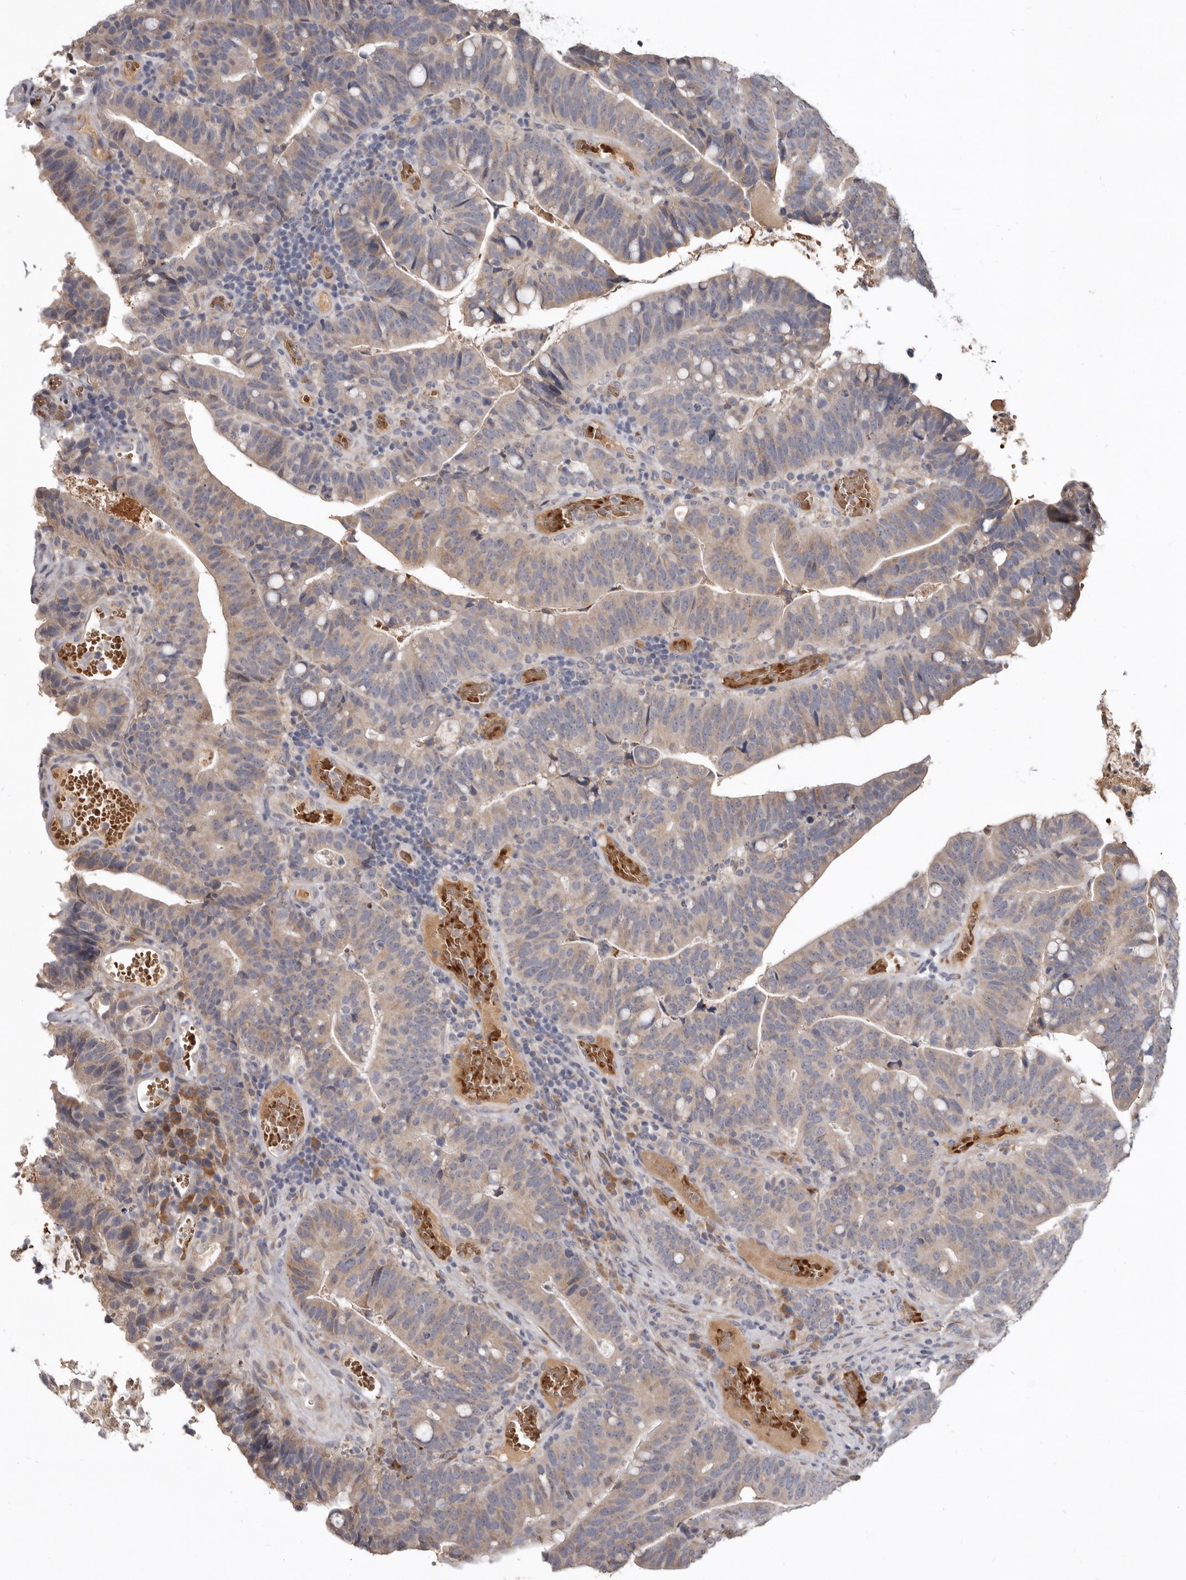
{"staining": {"intensity": "weak", "quantity": "25%-75%", "location": "cytoplasmic/membranous"}, "tissue": "colorectal cancer", "cell_type": "Tumor cells", "image_type": "cancer", "snomed": [{"axis": "morphology", "description": "Adenocarcinoma, NOS"}, {"axis": "topography", "description": "Colon"}], "caption": "This photomicrograph demonstrates colorectal adenocarcinoma stained with immunohistochemistry to label a protein in brown. The cytoplasmic/membranous of tumor cells show weak positivity for the protein. Nuclei are counter-stained blue.", "gene": "NENF", "patient": {"sex": "female", "age": 66}}